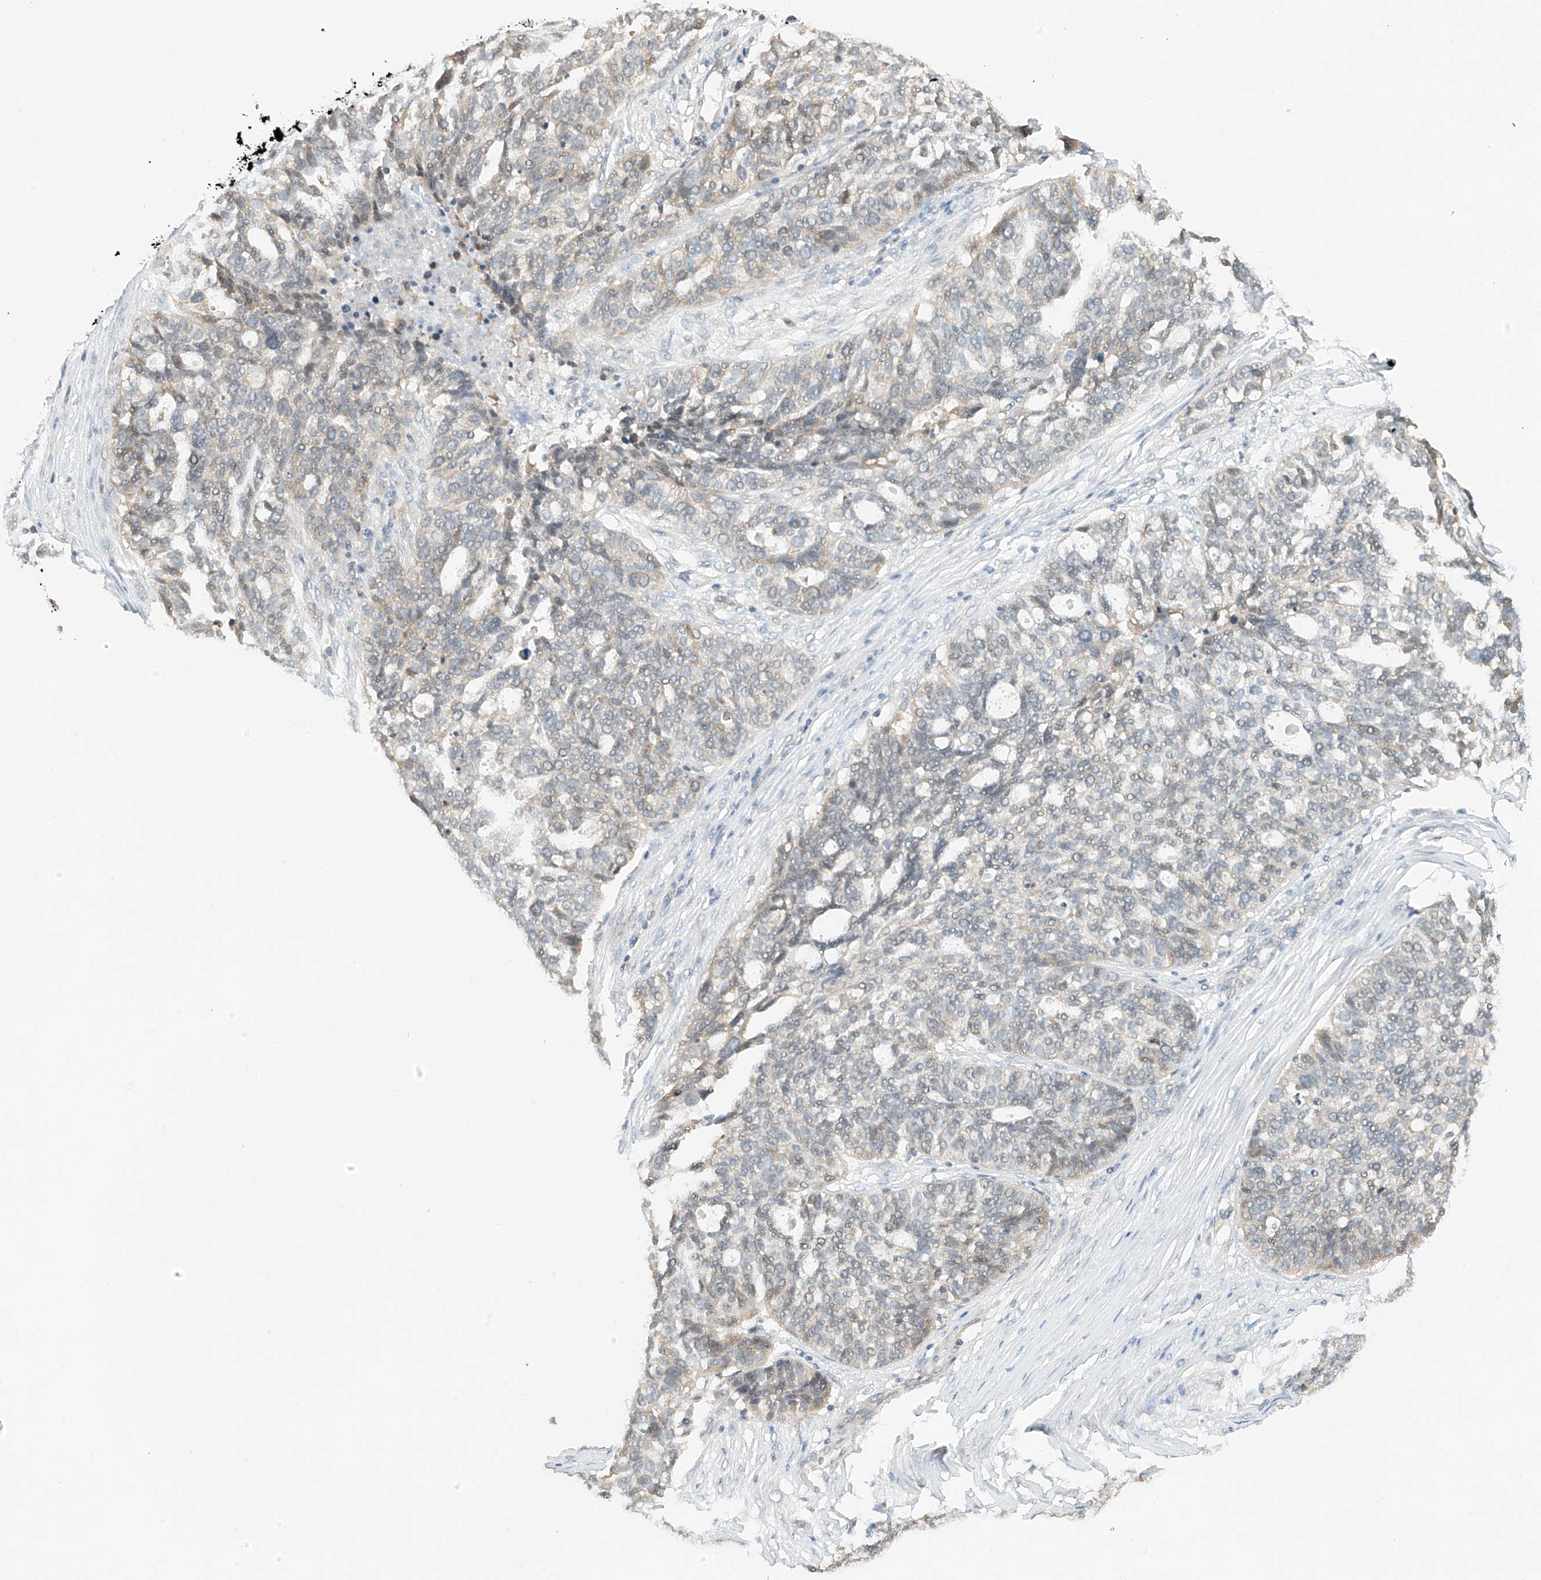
{"staining": {"intensity": "weak", "quantity": "25%-75%", "location": "cytoplasmic/membranous"}, "tissue": "ovarian cancer", "cell_type": "Tumor cells", "image_type": "cancer", "snomed": [{"axis": "morphology", "description": "Cystadenocarcinoma, serous, NOS"}, {"axis": "topography", "description": "Ovary"}], "caption": "Protein expression analysis of ovarian cancer (serous cystadenocarcinoma) demonstrates weak cytoplasmic/membranous staining in about 25%-75% of tumor cells.", "gene": "PPA2", "patient": {"sex": "female", "age": 59}}